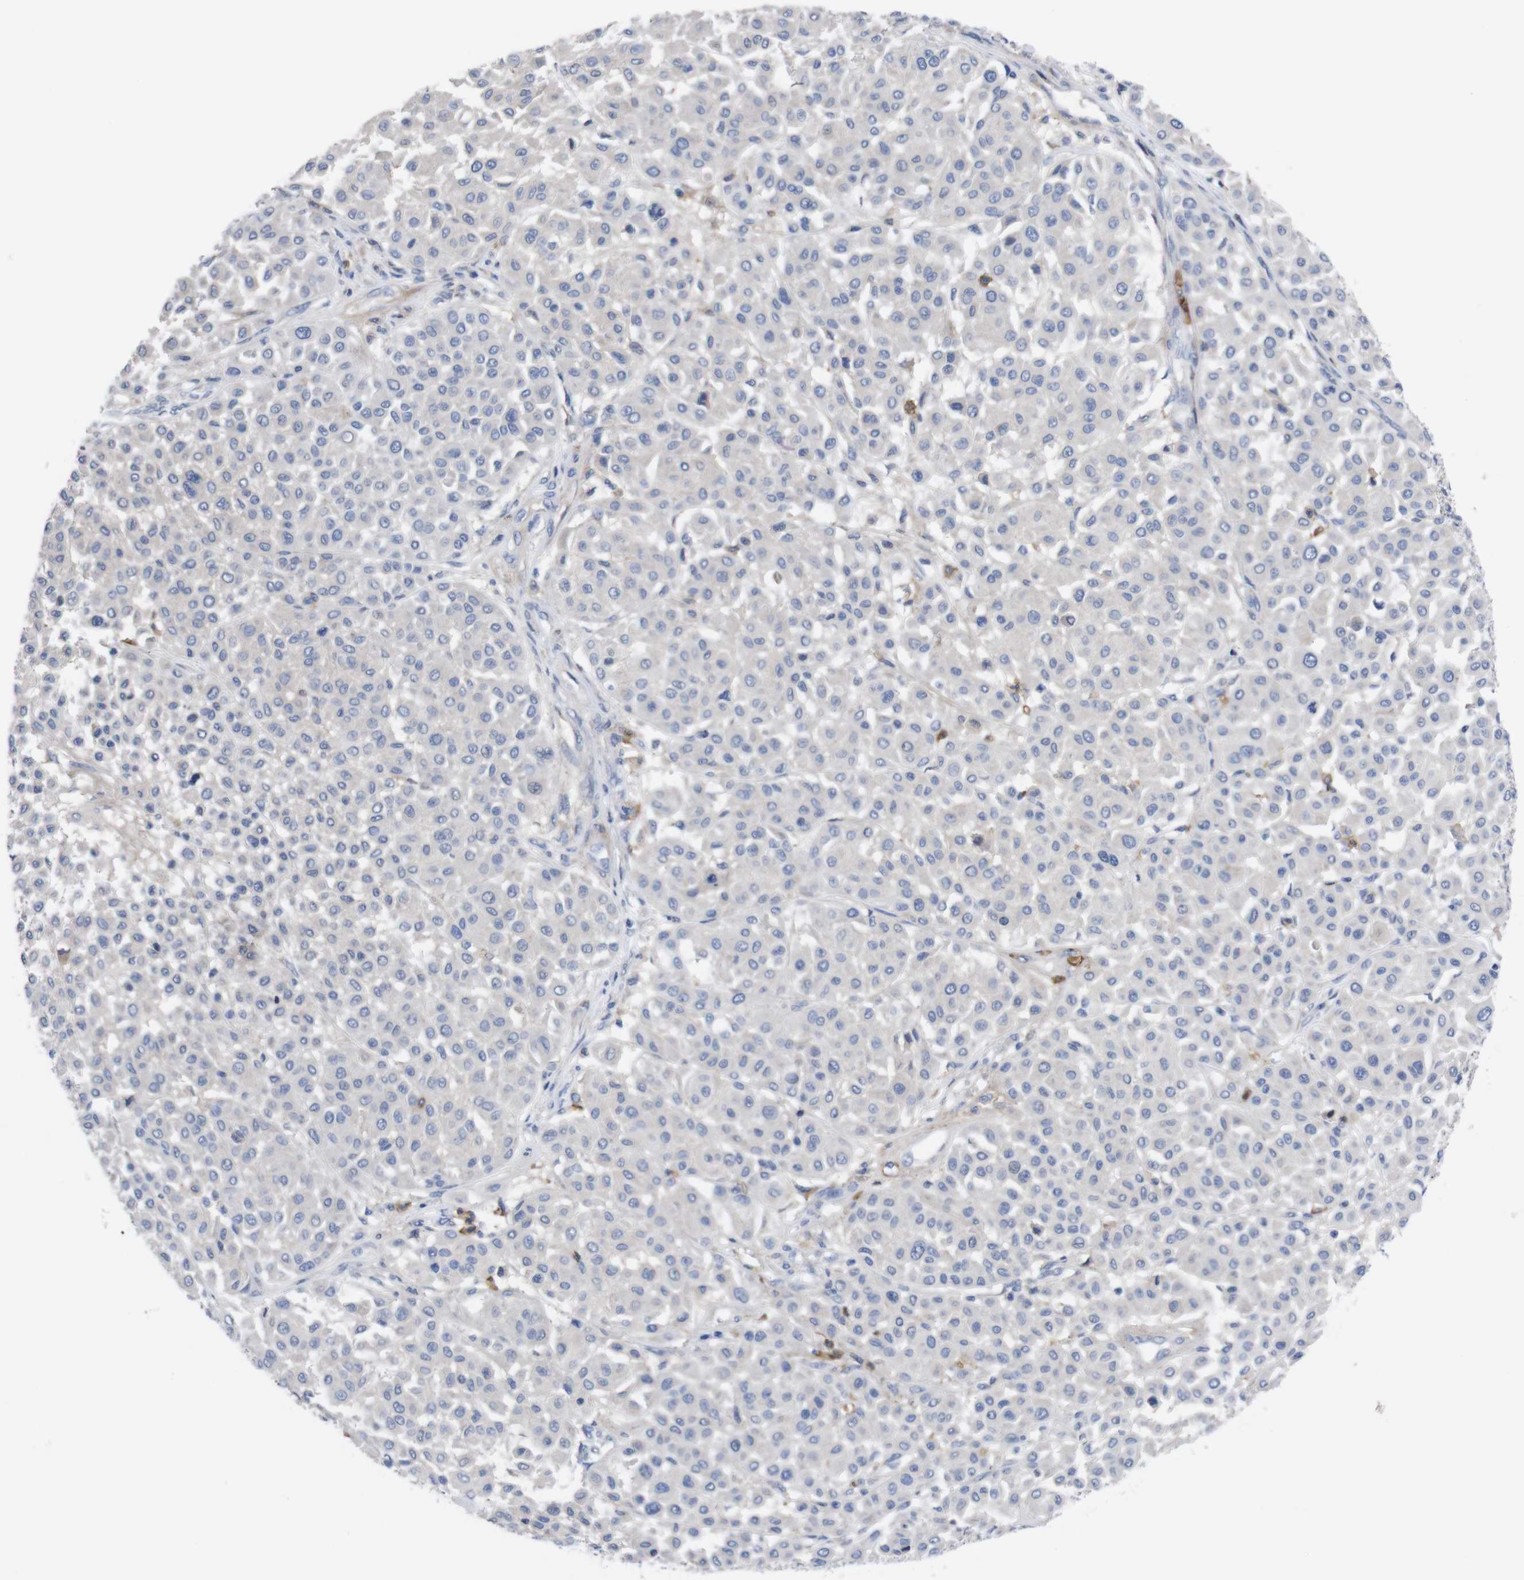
{"staining": {"intensity": "negative", "quantity": "none", "location": "none"}, "tissue": "melanoma", "cell_type": "Tumor cells", "image_type": "cancer", "snomed": [{"axis": "morphology", "description": "Malignant melanoma, Metastatic site"}, {"axis": "topography", "description": "Soft tissue"}], "caption": "Melanoma was stained to show a protein in brown. There is no significant positivity in tumor cells. (DAB immunohistochemistry (IHC) with hematoxylin counter stain).", "gene": "C5AR1", "patient": {"sex": "male", "age": 41}}